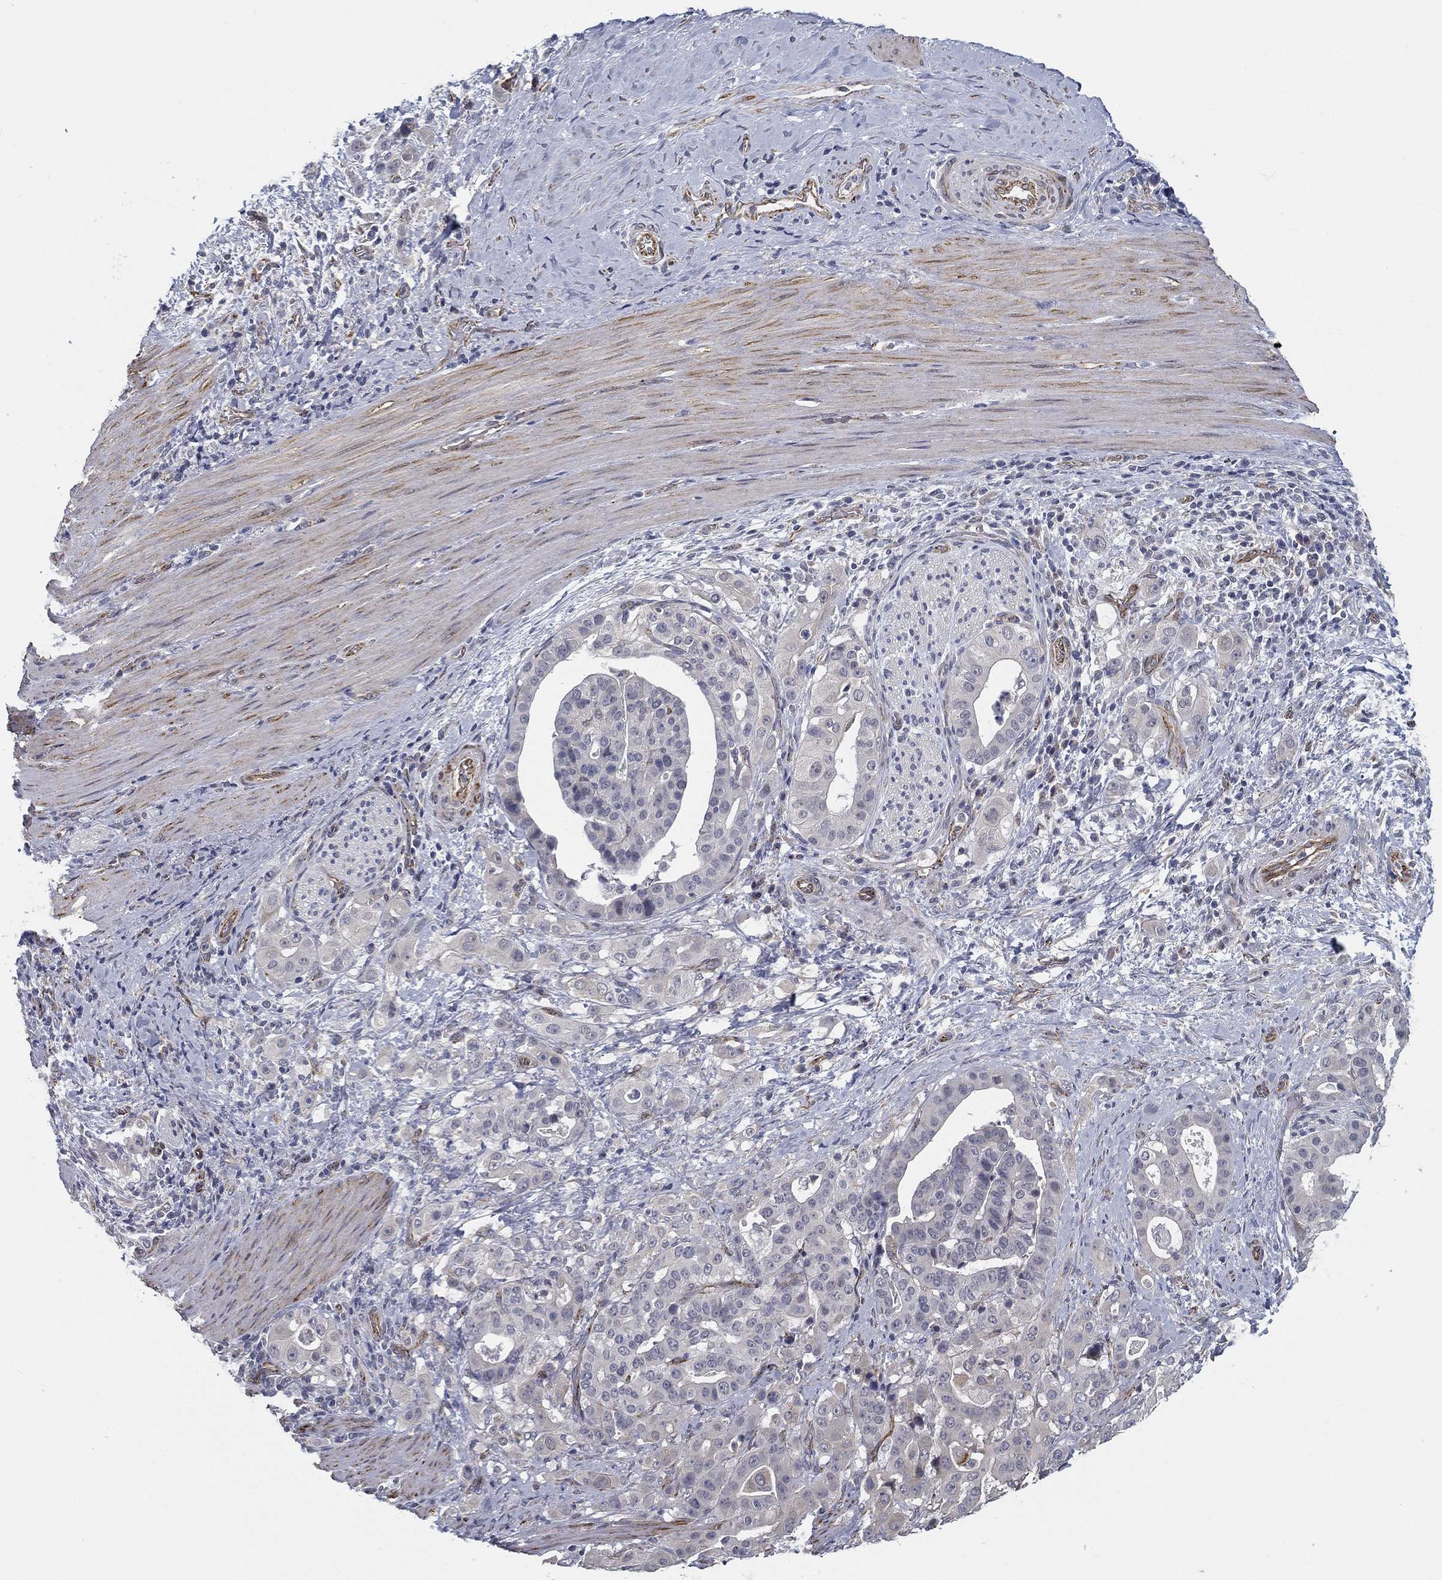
{"staining": {"intensity": "negative", "quantity": "none", "location": "none"}, "tissue": "stomach cancer", "cell_type": "Tumor cells", "image_type": "cancer", "snomed": [{"axis": "morphology", "description": "Adenocarcinoma, NOS"}, {"axis": "topography", "description": "Stomach"}], "caption": "Photomicrograph shows no significant protein expression in tumor cells of stomach cancer (adenocarcinoma). The staining is performed using DAB brown chromogen with nuclei counter-stained in using hematoxylin.", "gene": "LRRC56", "patient": {"sex": "male", "age": 48}}